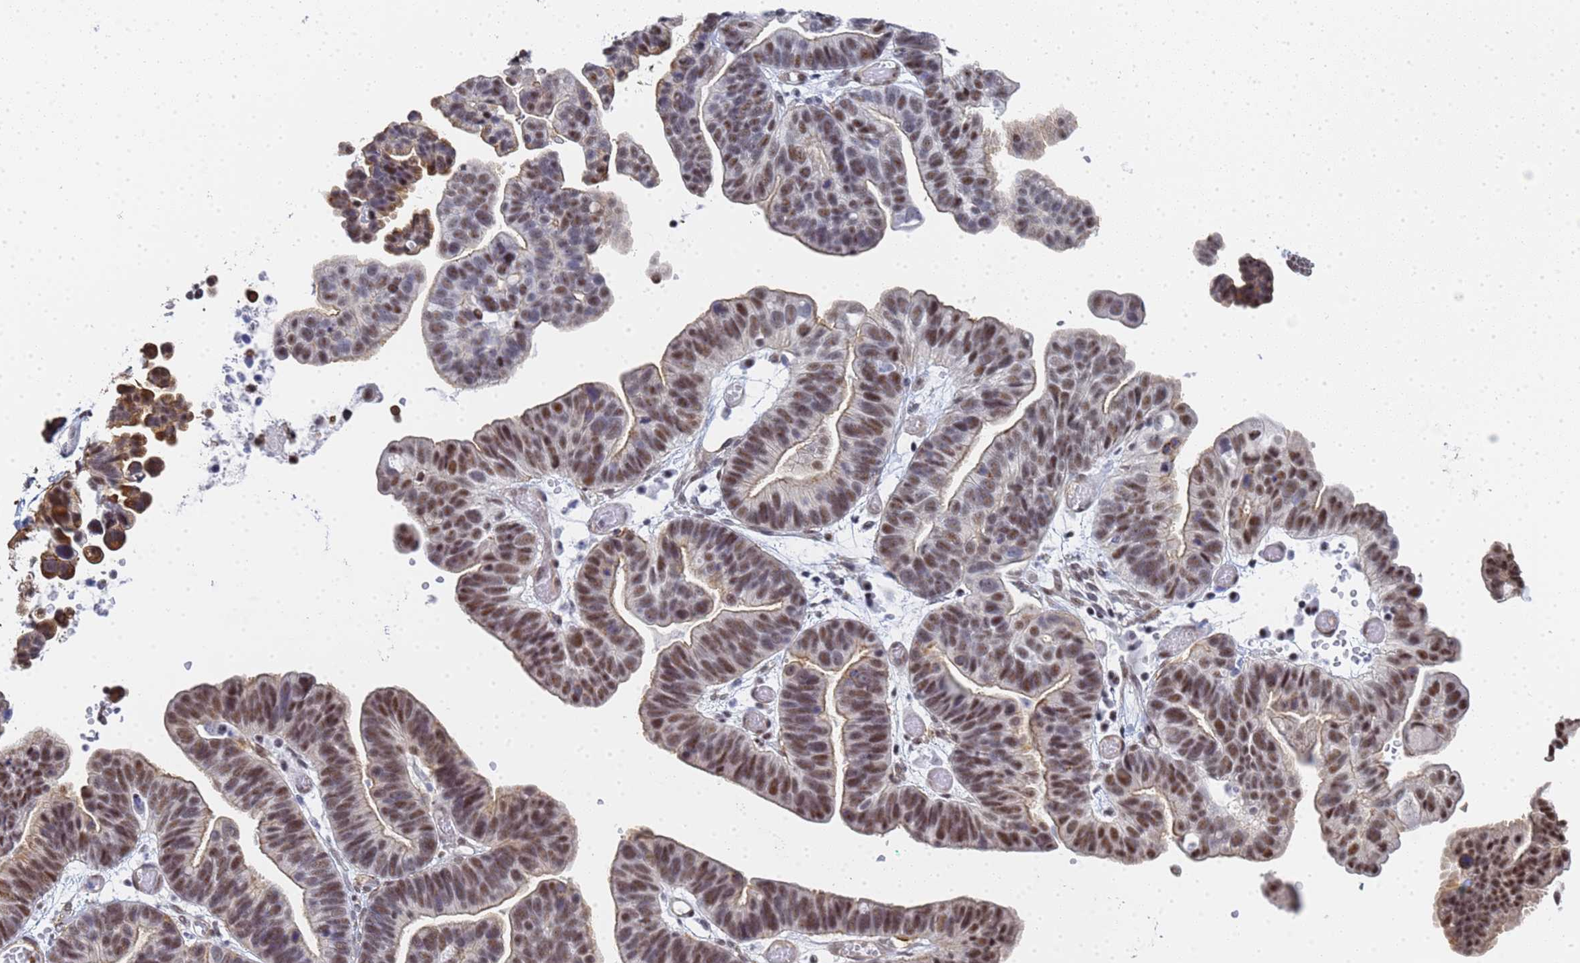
{"staining": {"intensity": "moderate", "quantity": ">75%", "location": "nuclear"}, "tissue": "ovarian cancer", "cell_type": "Tumor cells", "image_type": "cancer", "snomed": [{"axis": "morphology", "description": "Cystadenocarcinoma, serous, NOS"}, {"axis": "topography", "description": "Ovary"}], "caption": "A photomicrograph of human ovarian serous cystadenocarcinoma stained for a protein reveals moderate nuclear brown staining in tumor cells.", "gene": "PRRT4", "patient": {"sex": "female", "age": 56}}